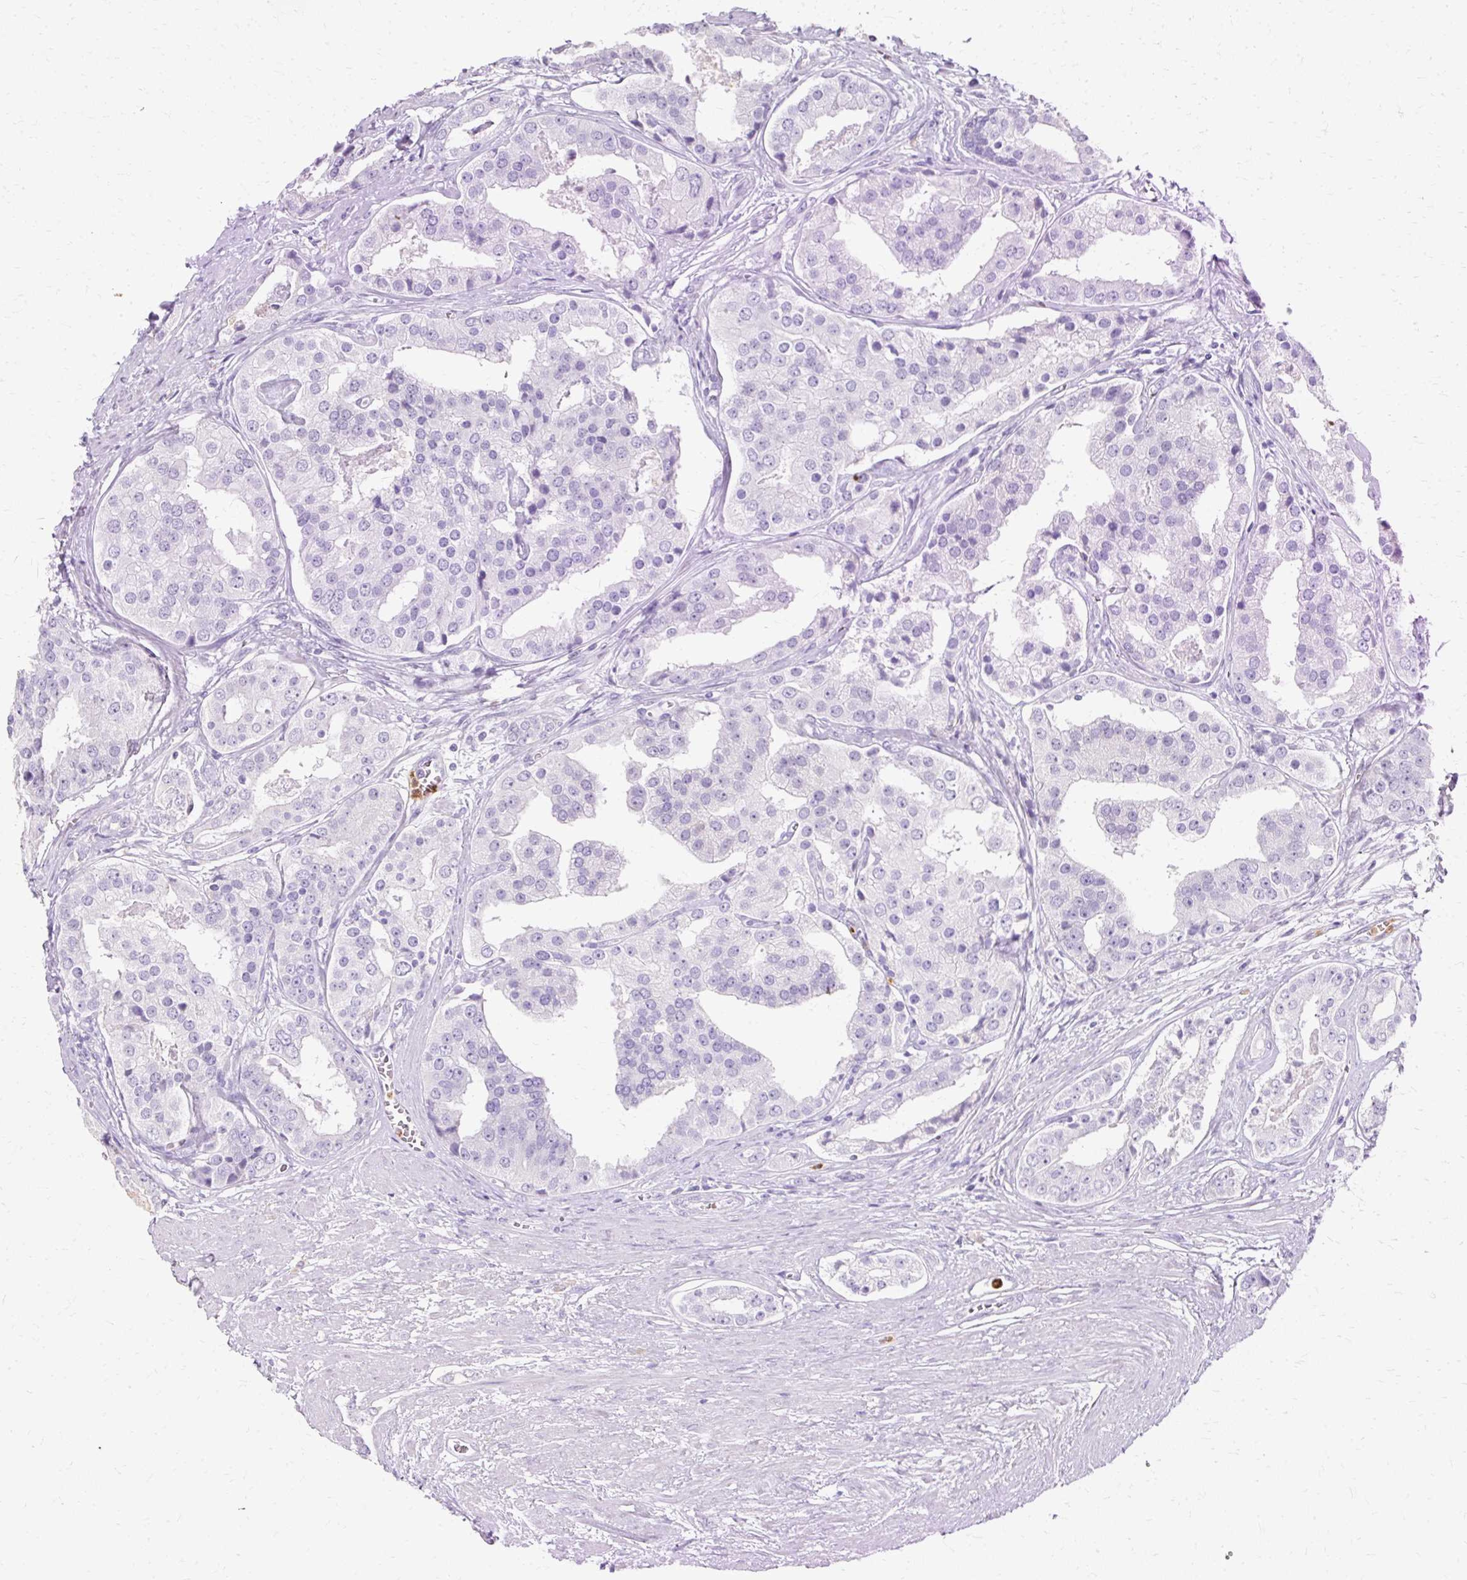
{"staining": {"intensity": "negative", "quantity": "none", "location": "none"}, "tissue": "prostate cancer", "cell_type": "Tumor cells", "image_type": "cancer", "snomed": [{"axis": "morphology", "description": "Adenocarcinoma, High grade"}, {"axis": "topography", "description": "Prostate"}], "caption": "There is no significant expression in tumor cells of adenocarcinoma (high-grade) (prostate). Brightfield microscopy of immunohistochemistry stained with DAB (brown) and hematoxylin (blue), captured at high magnification.", "gene": "DEFA1", "patient": {"sex": "male", "age": 71}}